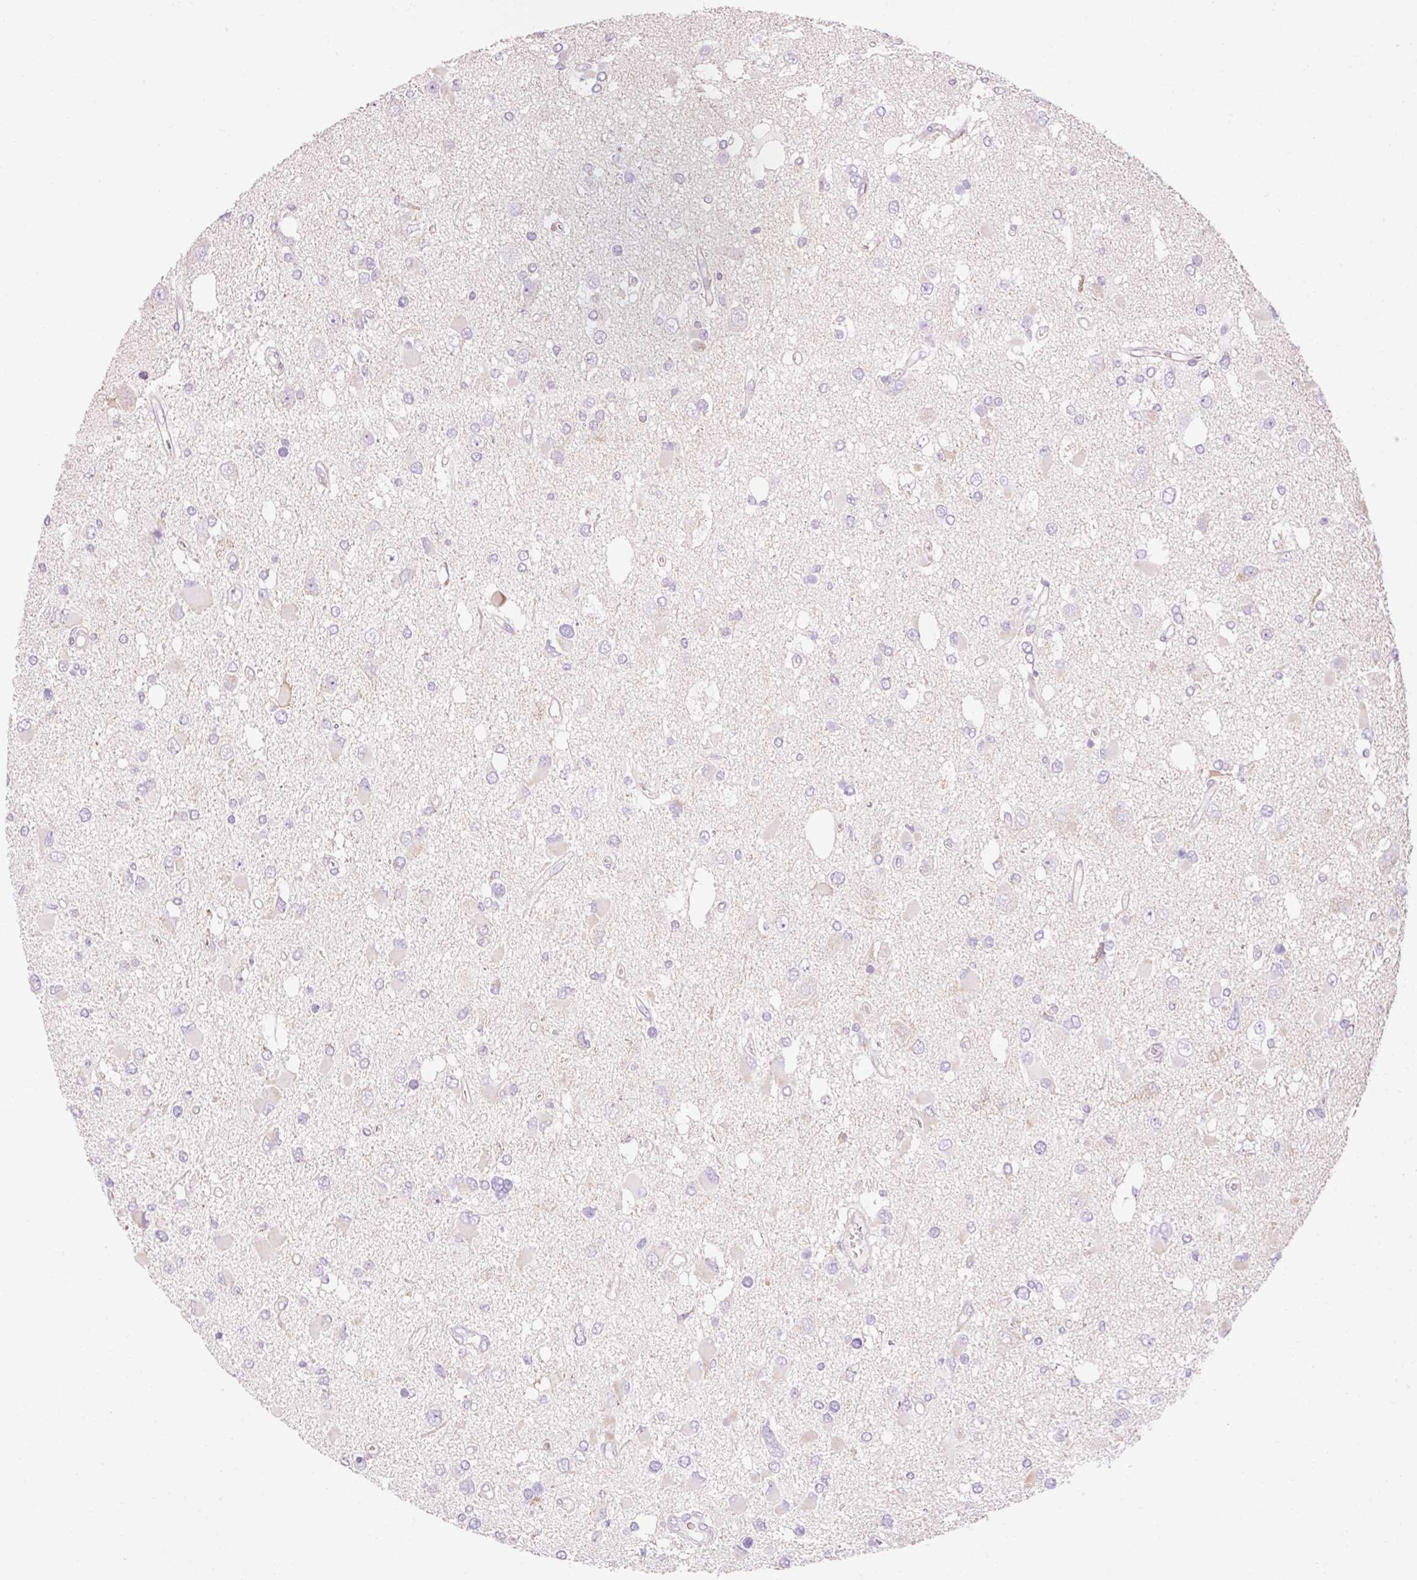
{"staining": {"intensity": "negative", "quantity": "none", "location": "none"}, "tissue": "glioma", "cell_type": "Tumor cells", "image_type": "cancer", "snomed": [{"axis": "morphology", "description": "Glioma, malignant, High grade"}, {"axis": "topography", "description": "Brain"}], "caption": "An IHC photomicrograph of glioma is shown. There is no staining in tumor cells of glioma.", "gene": "IMMT", "patient": {"sex": "male", "age": 53}}